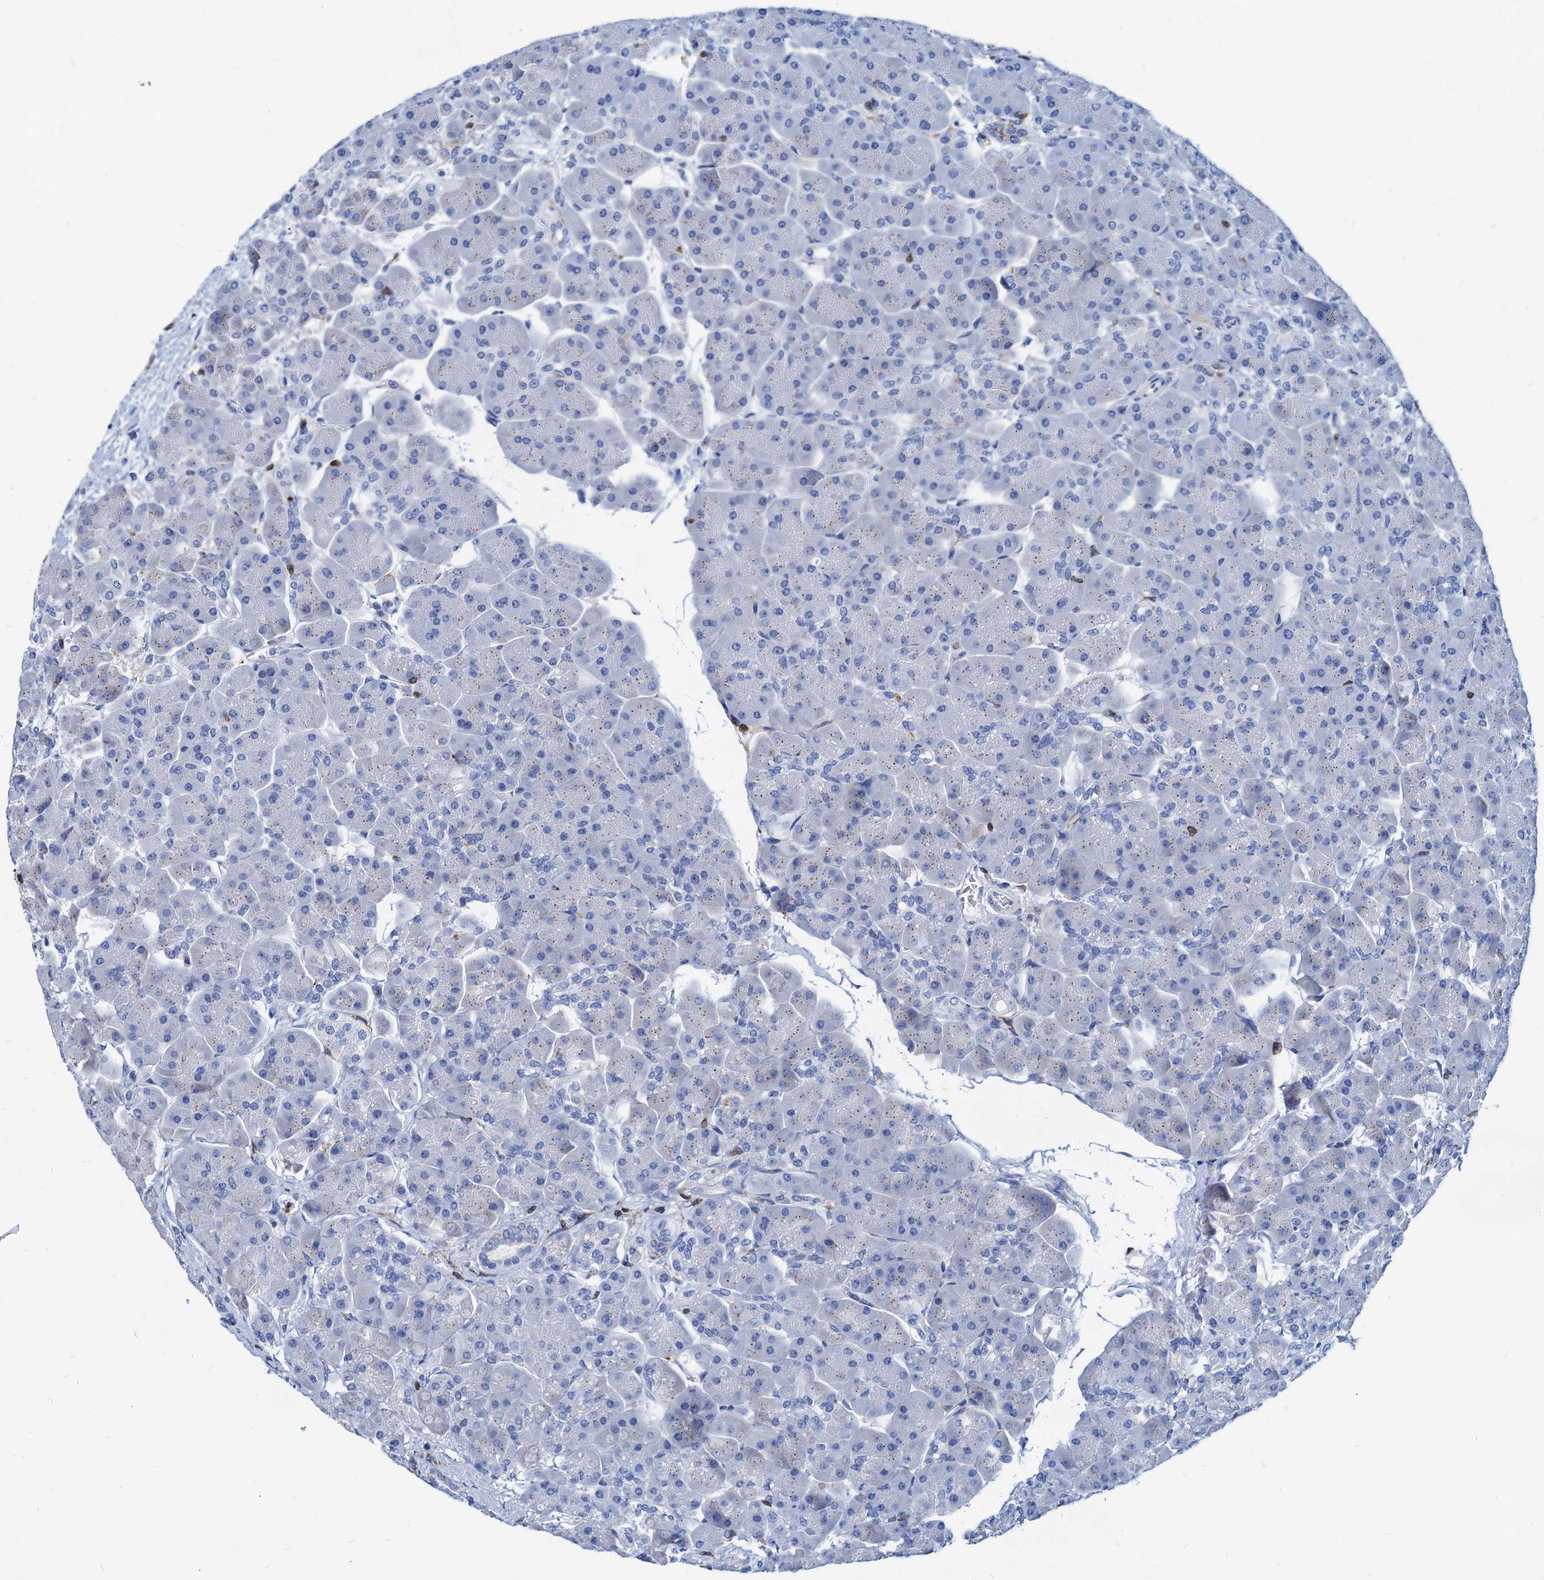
{"staining": {"intensity": "negative", "quantity": "none", "location": "none"}, "tissue": "pancreas", "cell_type": "Exocrine glandular cells", "image_type": "normal", "snomed": [{"axis": "morphology", "description": "Normal tissue, NOS"}, {"axis": "topography", "description": "Pancreas"}], "caption": "High magnification brightfield microscopy of unremarkable pancreas stained with DAB (brown) and counterstained with hematoxylin (blue): exocrine glandular cells show no significant positivity. Nuclei are stained in blue.", "gene": "LCP2", "patient": {"sex": "male", "age": 66}}